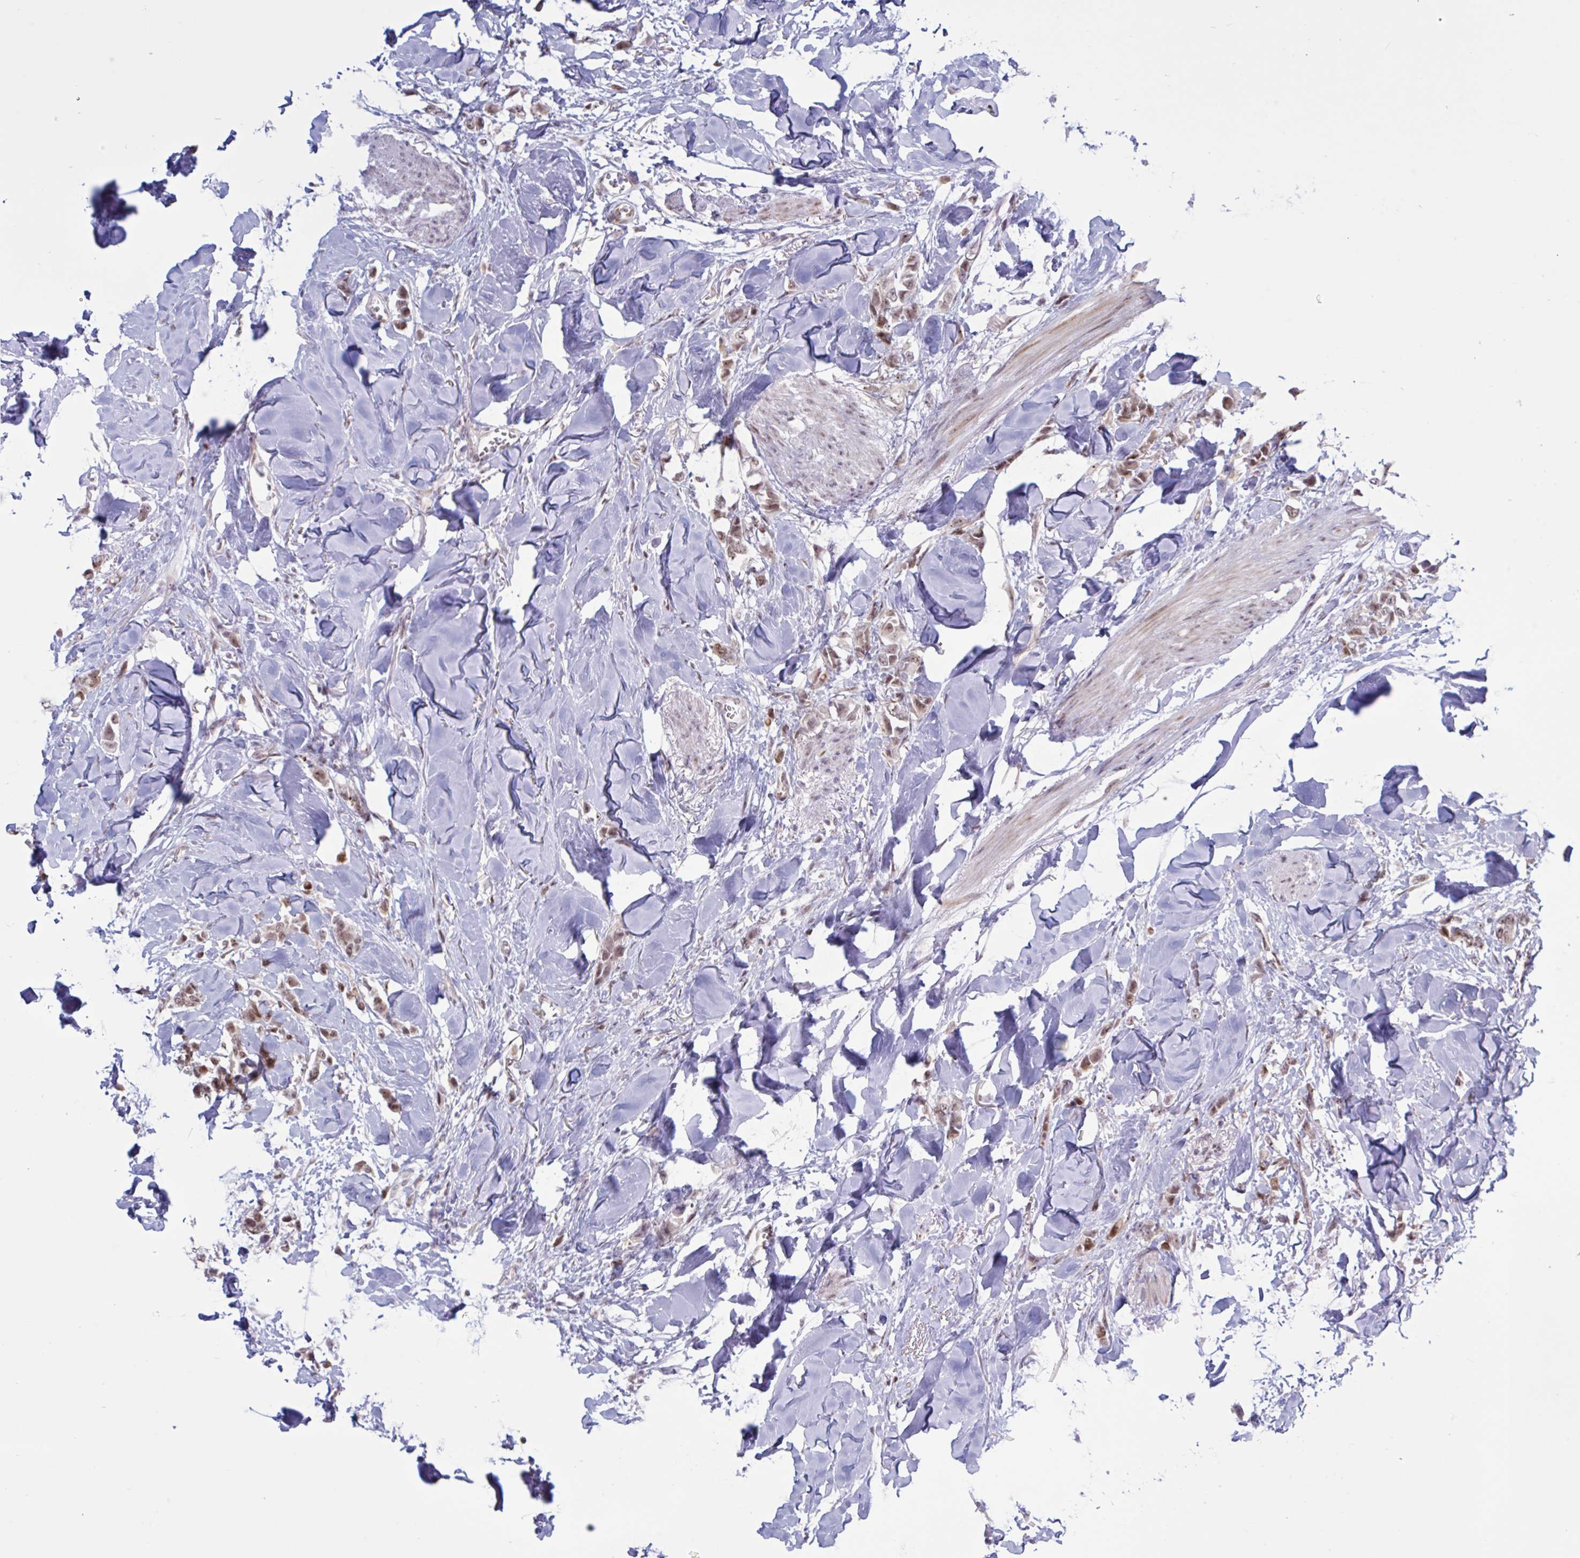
{"staining": {"intensity": "moderate", "quantity": ">75%", "location": "nuclear"}, "tissue": "breast cancer", "cell_type": "Tumor cells", "image_type": "cancer", "snomed": [{"axis": "morphology", "description": "Lobular carcinoma"}, {"axis": "topography", "description": "Breast"}], "caption": "There is medium levels of moderate nuclear expression in tumor cells of lobular carcinoma (breast), as demonstrated by immunohistochemical staining (brown color).", "gene": "PRMT6", "patient": {"sex": "female", "age": 91}}